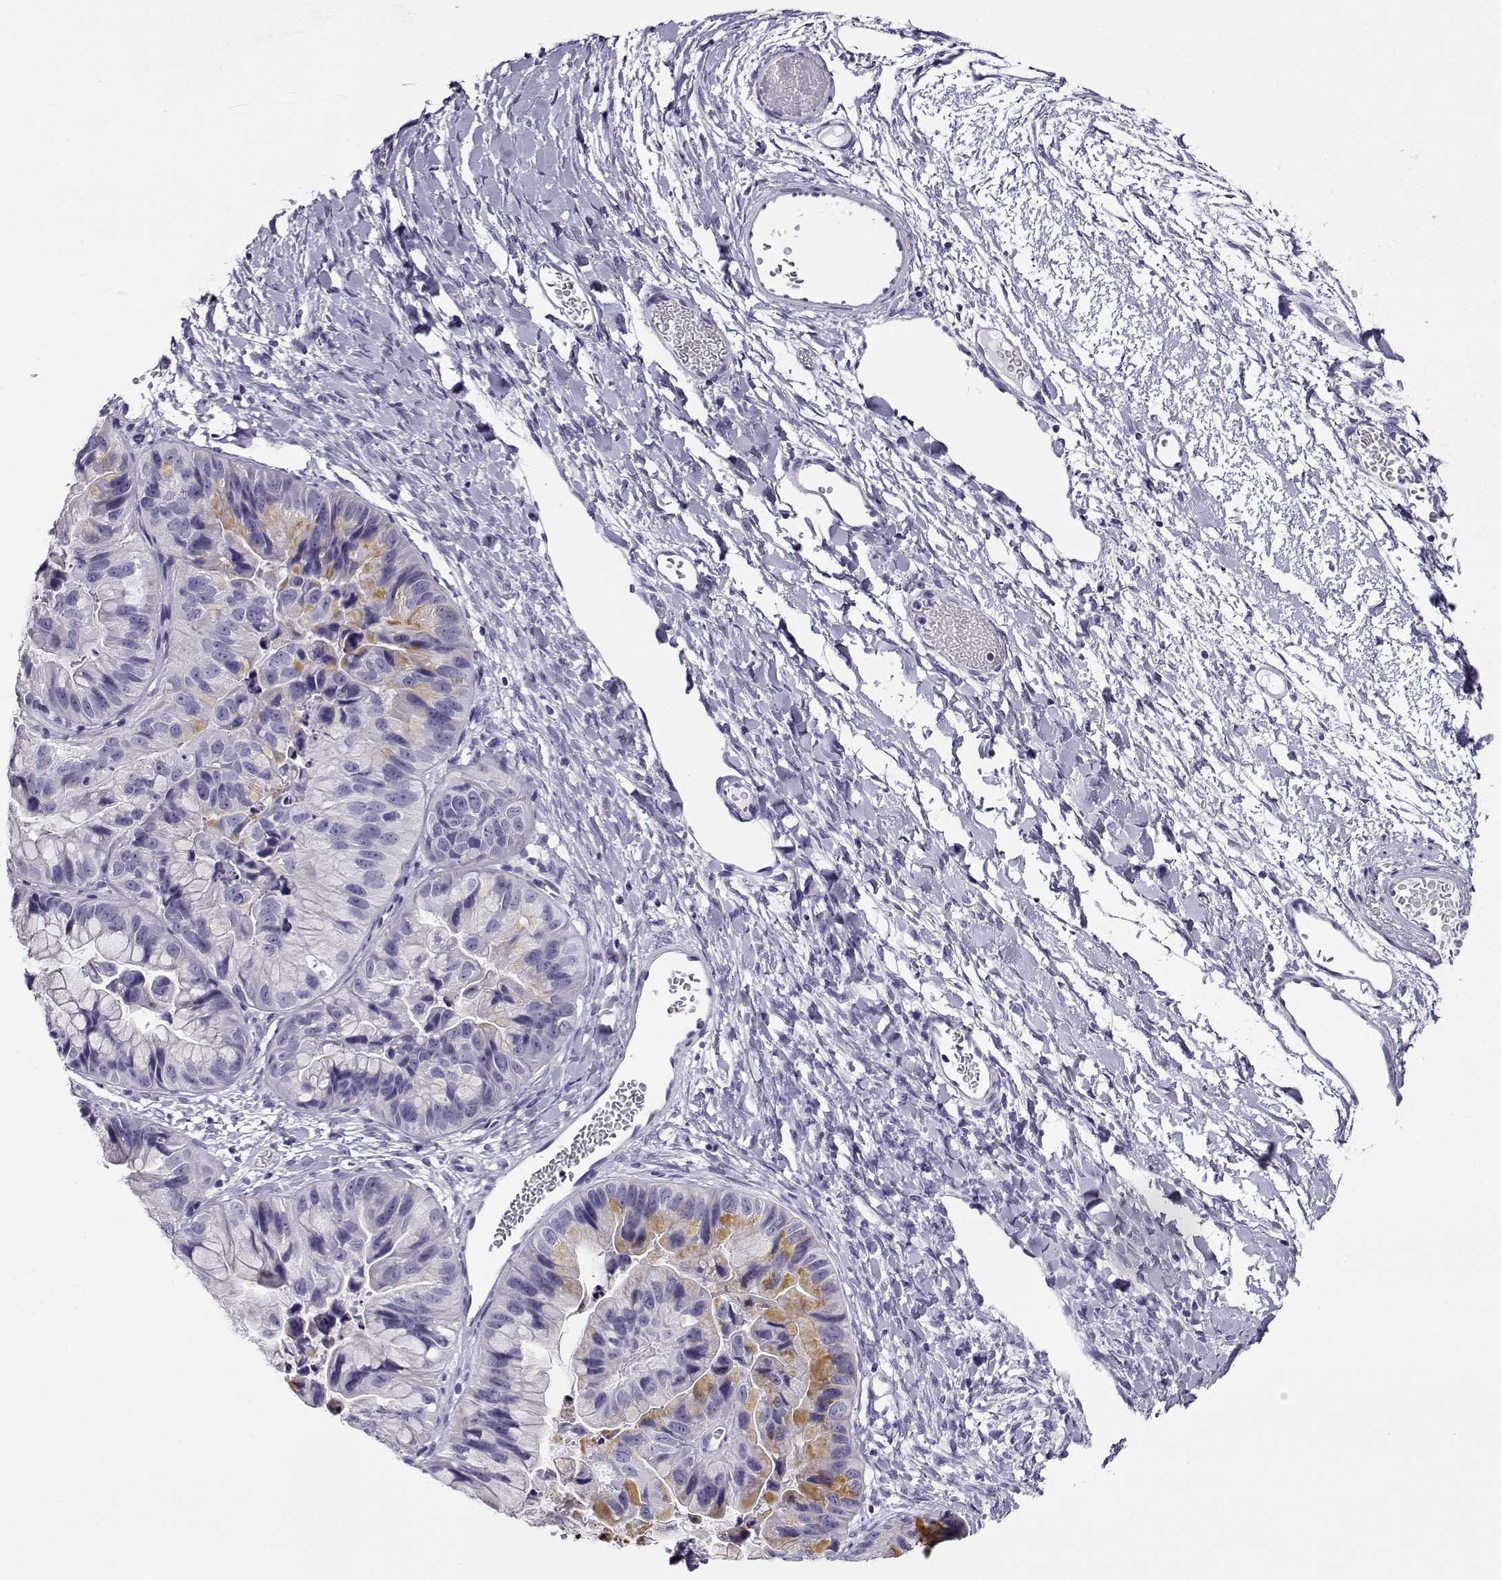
{"staining": {"intensity": "negative", "quantity": "none", "location": "none"}, "tissue": "ovarian cancer", "cell_type": "Tumor cells", "image_type": "cancer", "snomed": [{"axis": "morphology", "description": "Cystadenocarcinoma, mucinous, NOS"}, {"axis": "topography", "description": "Ovary"}], "caption": "A high-resolution histopathology image shows immunohistochemistry staining of ovarian cancer, which demonstrates no significant positivity in tumor cells.", "gene": "CABS1", "patient": {"sex": "female", "age": 76}}